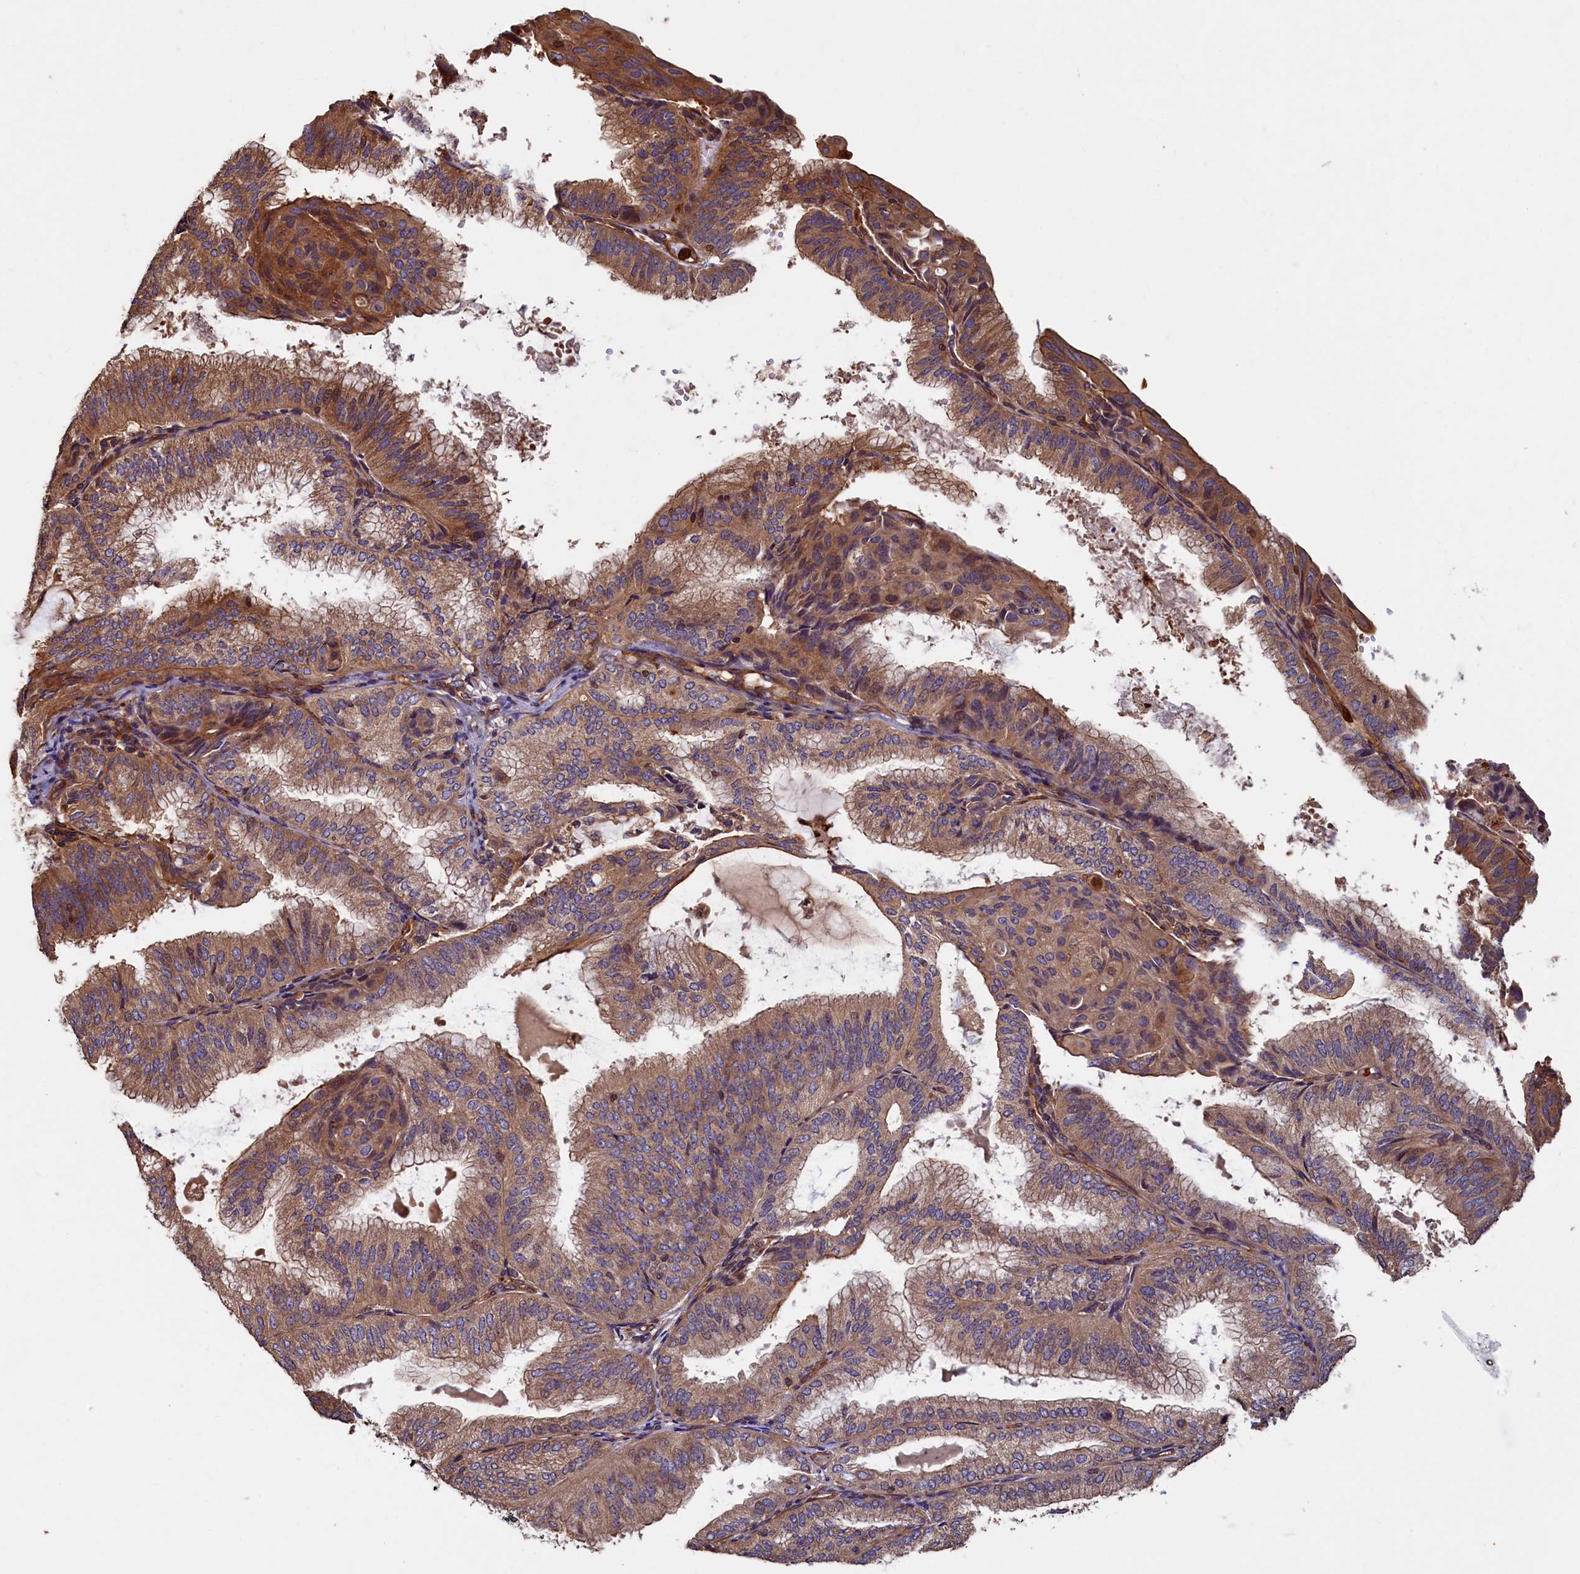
{"staining": {"intensity": "moderate", "quantity": ">75%", "location": "cytoplasmic/membranous"}, "tissue": "endometrial cancer", "cell_type": "Tumor cells", "image_type": "cancer", "snomed": [{"axis": "morphology", "description": "Adenocarcinoma, NOS"}, {"axis": "topography", "description": "Endometrium"}], "caption": "Brown immunohistochemical staining in endometrial cancer (adenocarcinoma) displays moderate cytoplasmic/membranous staining in about >75% of tumor cells.", "gene": "CCDC102B", "patient": {"sex": "female", "age": 49}}